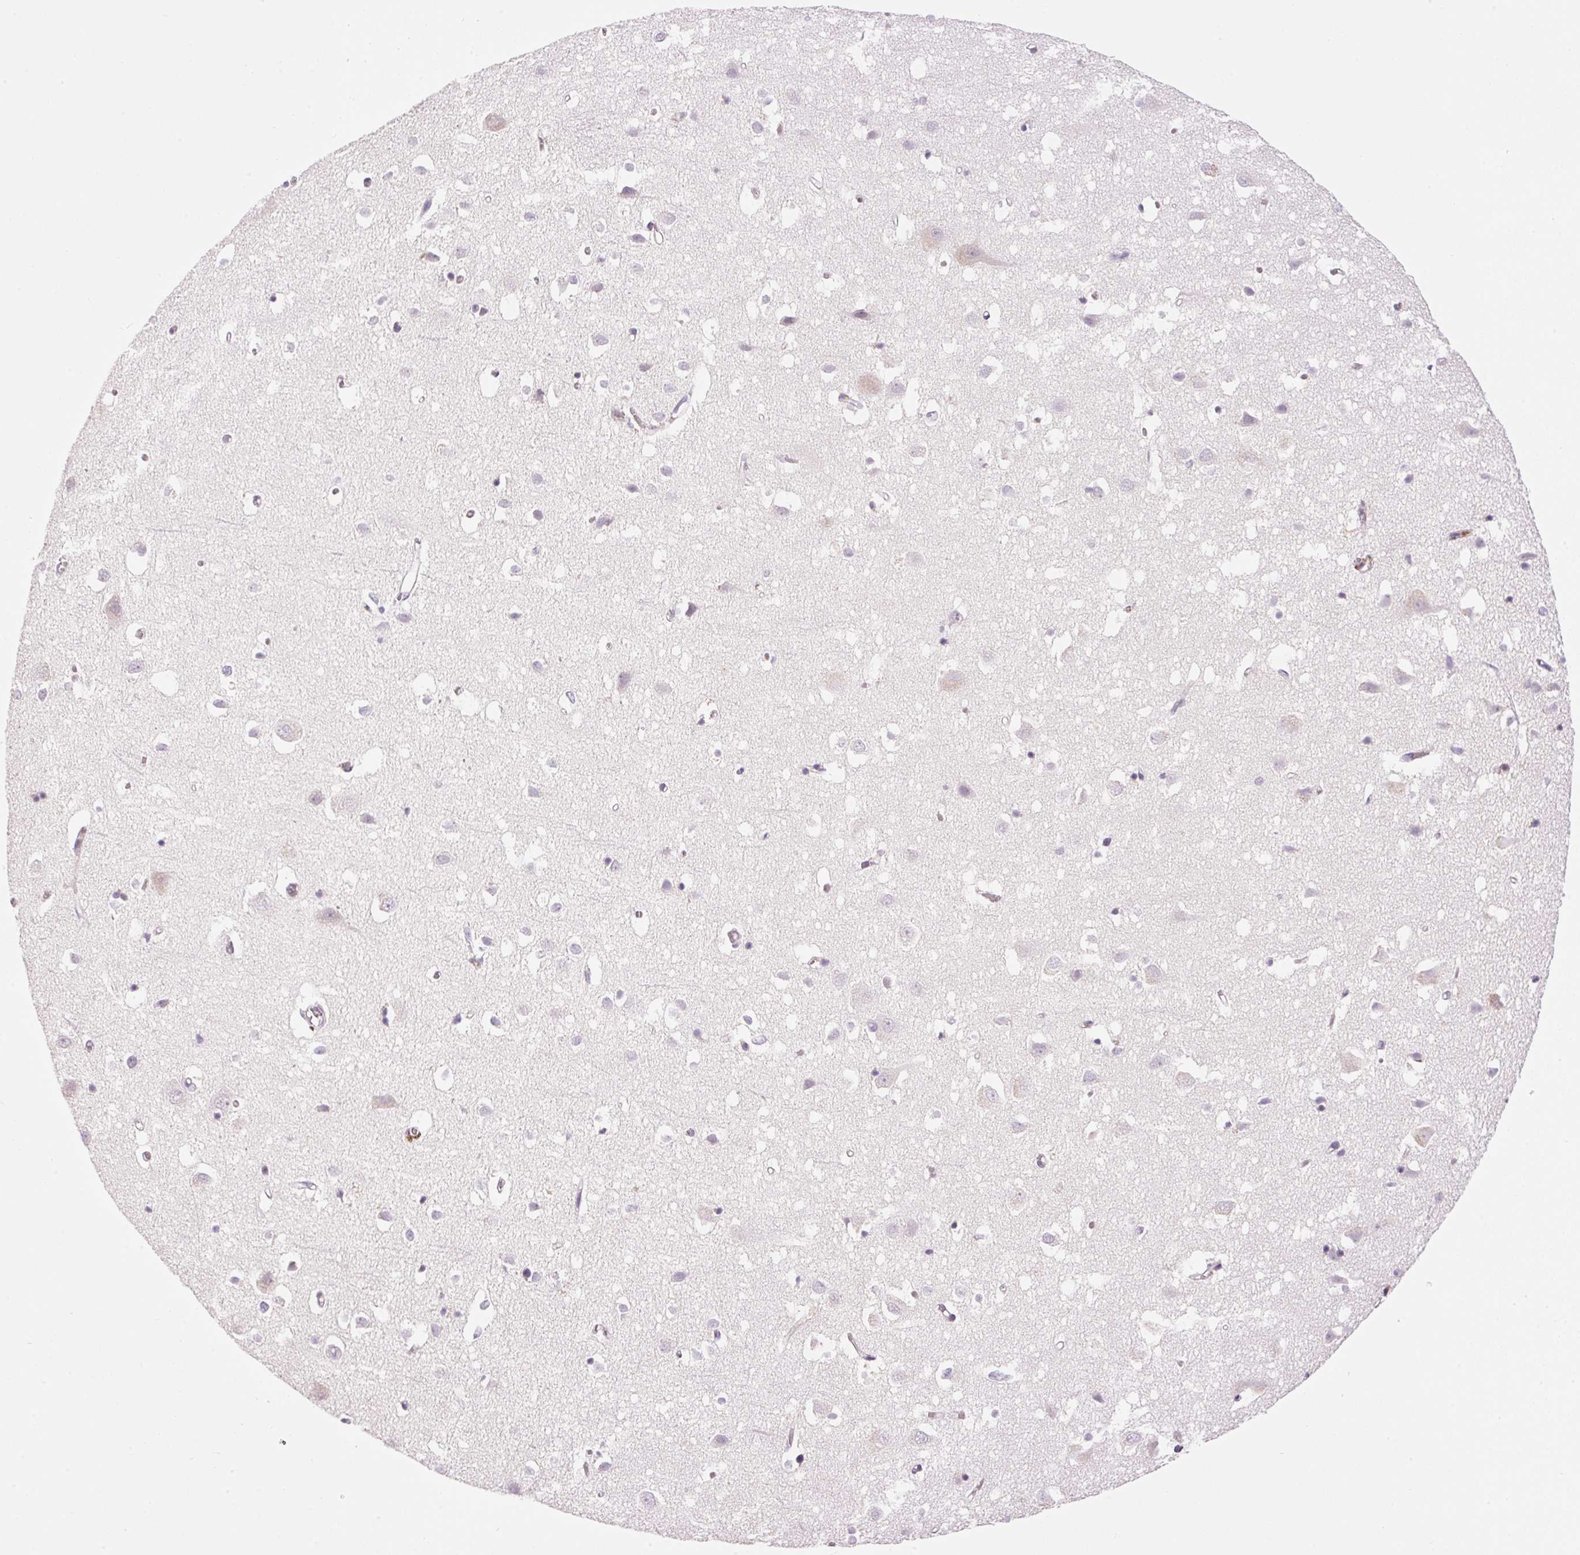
{"staining": {"intensity": "negative", "quantity": "none", "location": "none"}, "tissue": "cerebral cortex", "cell_type": "Endothelial cells", "image_type": "normal", "snomed": [{"axis": "morphology", "description": "Normal tissue, NOS"}, {"axis": "topography", "description": "Cerebral cortex"}], "caption": "Immunohistochemistry micrograph of normal human cerebral cortex stained for a protein (brown), which displays no expression in endothelial cells.", "gene": "HNF1A", "patient": {"sex": "male", "age": 70}}